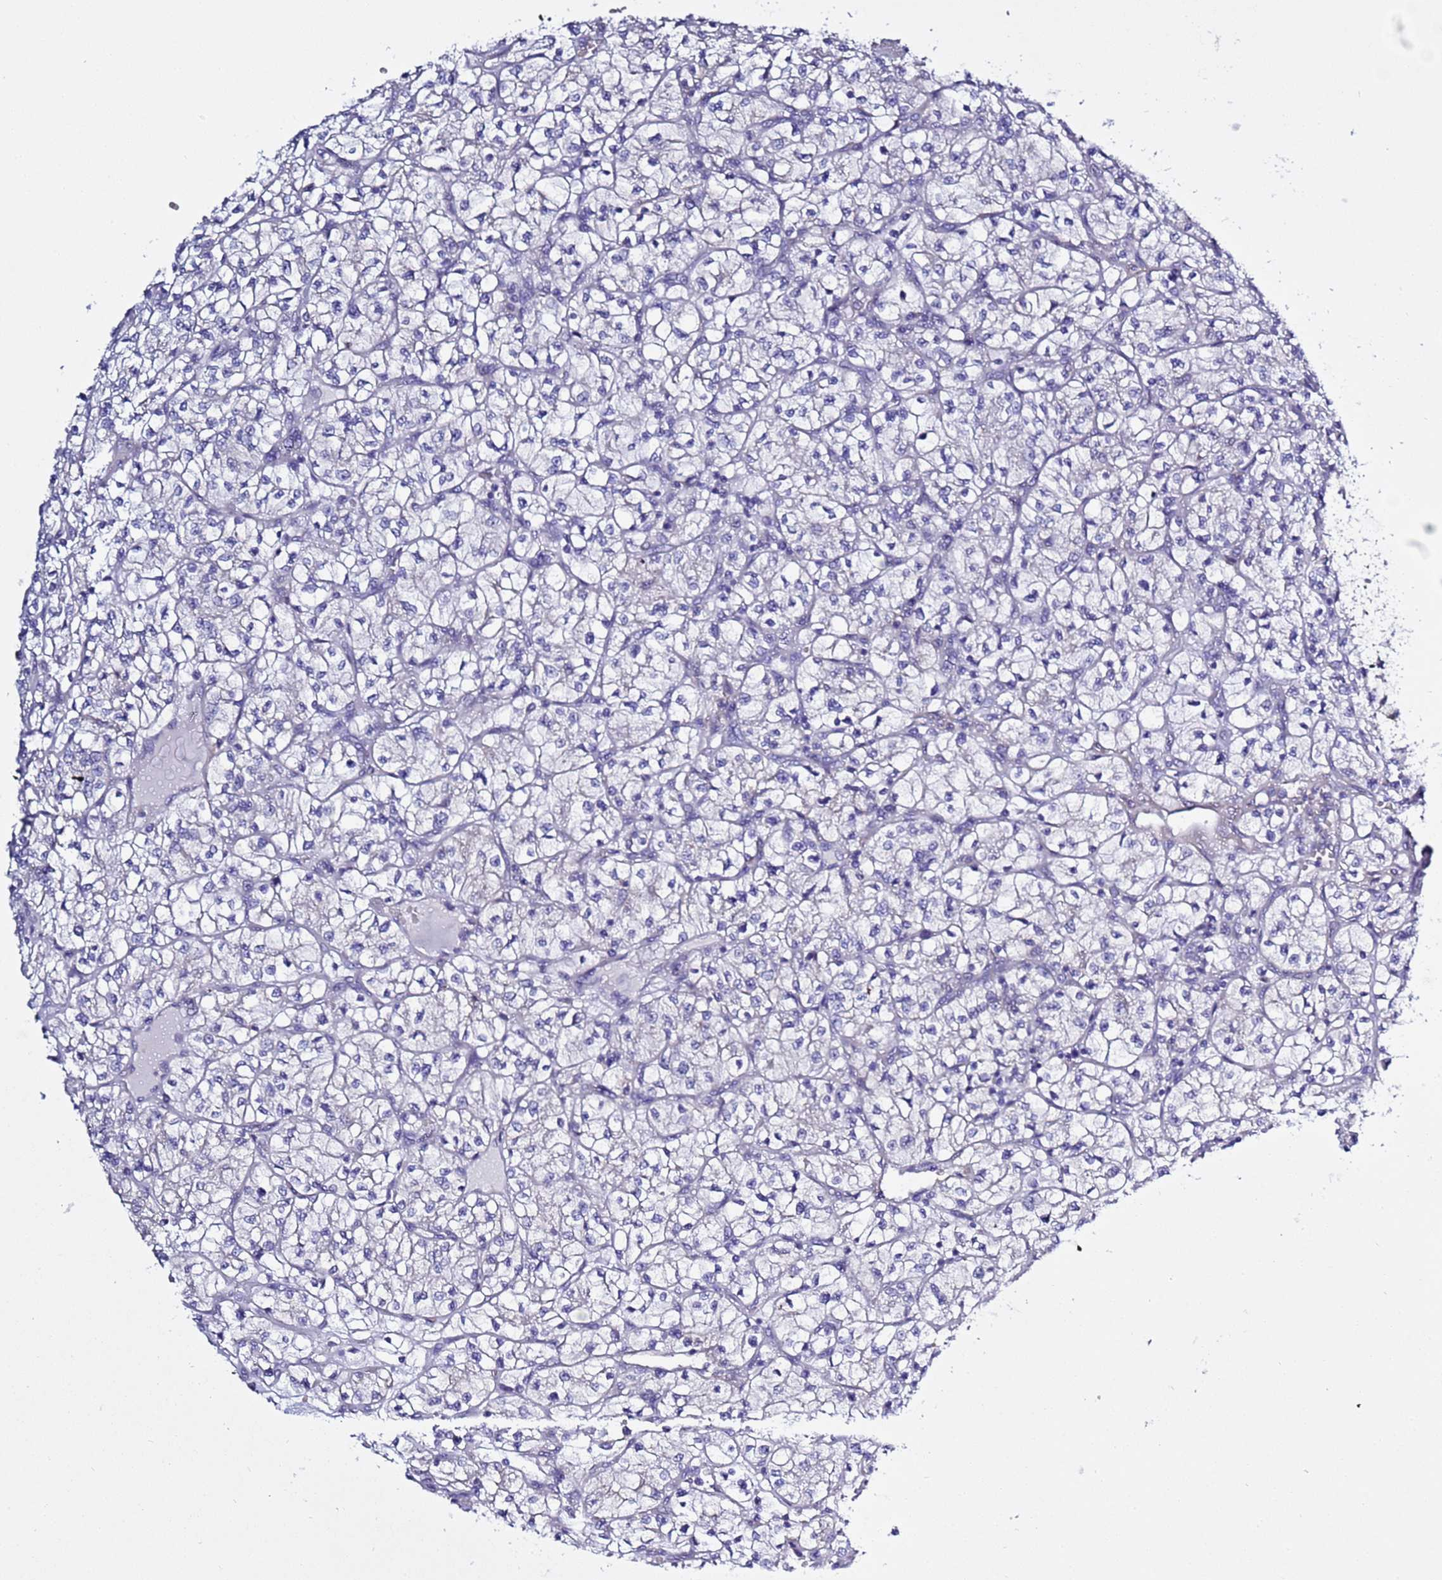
{"staining": {"intensity": "negative", "quantity": "none", "location": "none"}, "tissue": "renal cancer", "cell_type": "Tumor cells", "image_type": "cancer", "snomed": [{"axis": "morphology", "description": "Adenocarcinoma, NOS"}, {"axis": "topography", "description": "Kidney"}], "caption": "This is a image of immunohistochemistry (IHC) staining of renal cancer (adenocarcinoma), which shows no staining in tumor cells.", "gene": "ABHD17B", "patient": {"sex": "female", "age": 64}}